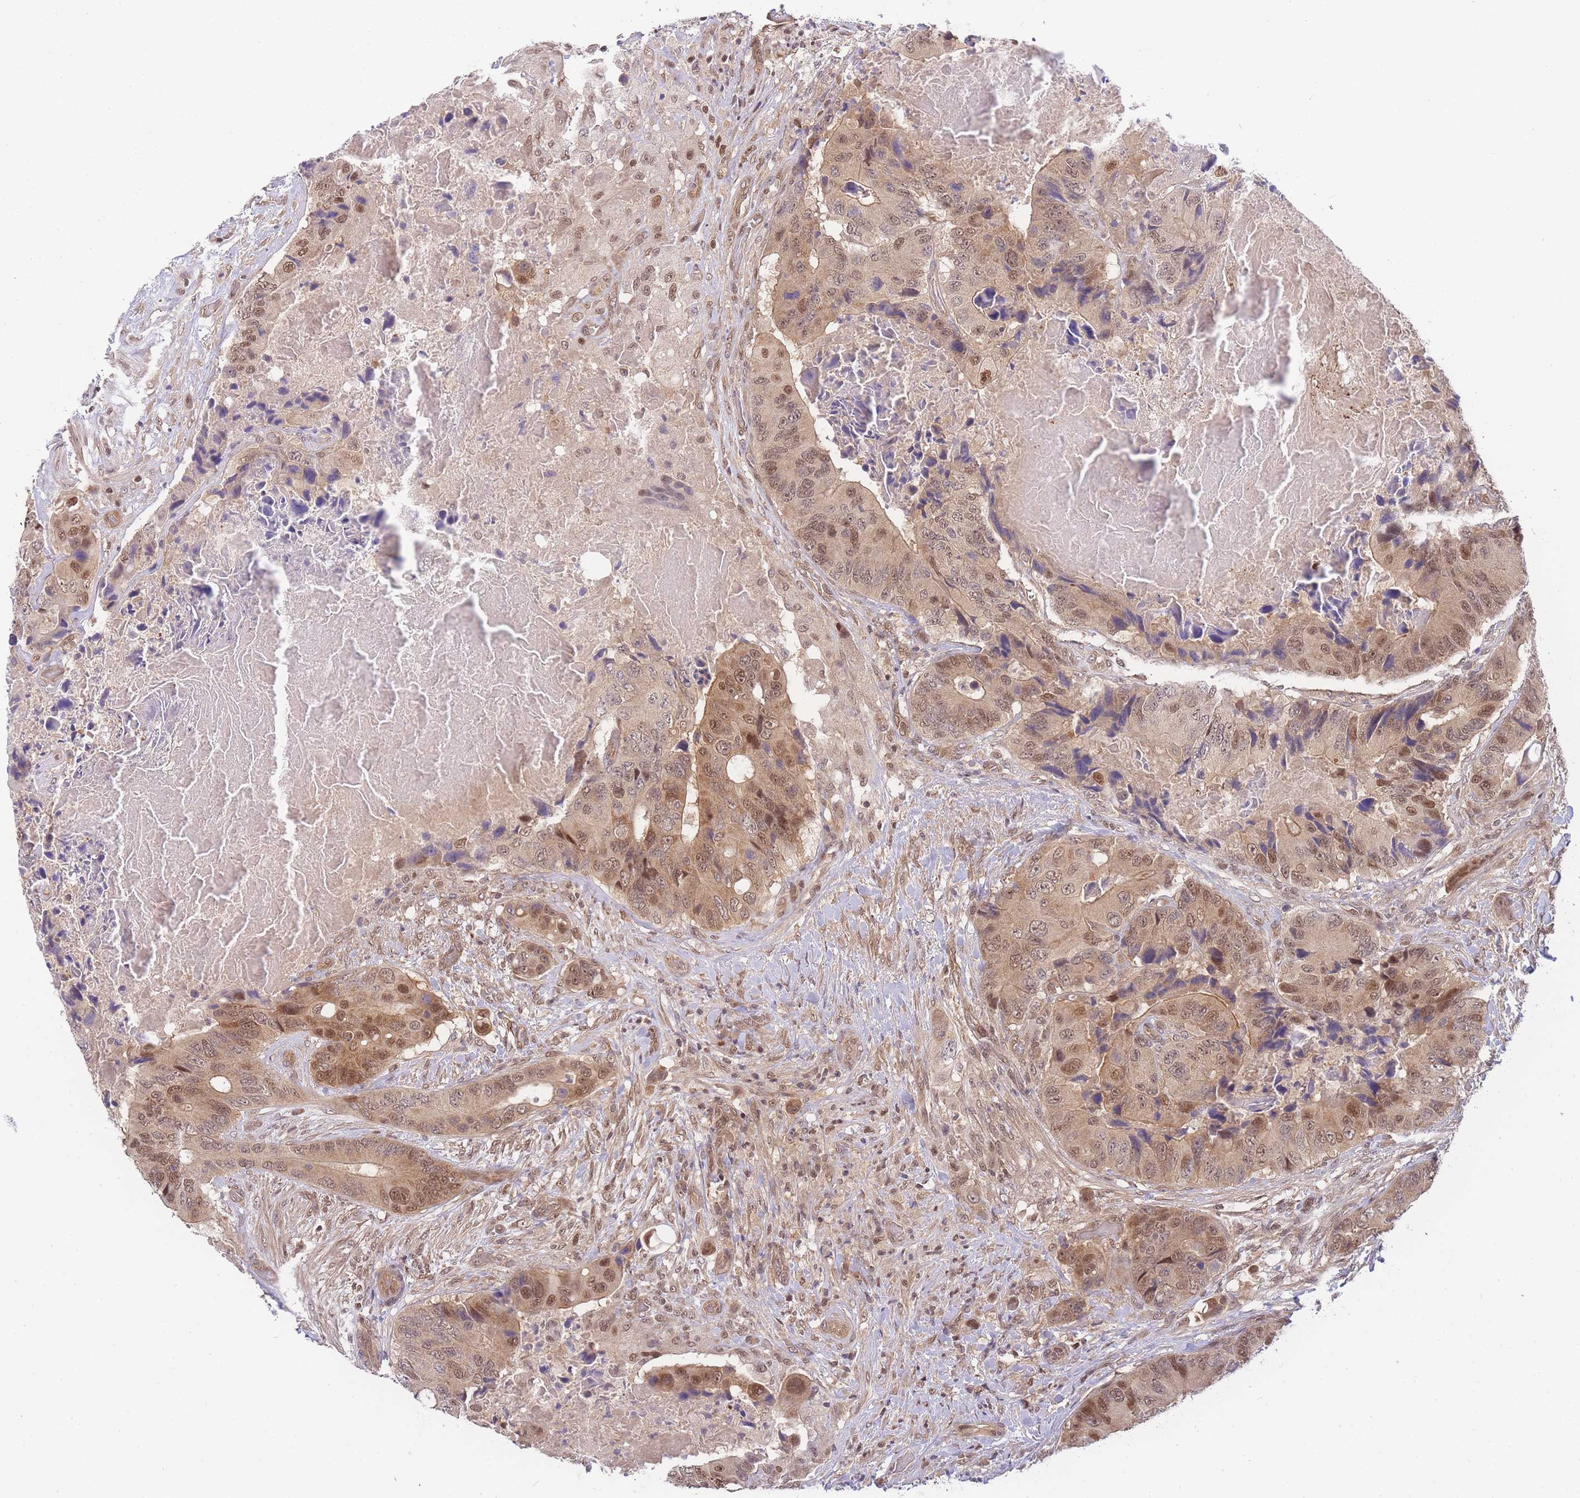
{"staining": {"intensity": "moderate", "quantity": ">75%", "location": "cytoplasmic/membranous,nuclear"}, "tissue": "colorectal cancer", "cell_type": "Tumor cells", "image_type": "cancer", "snomed": [{"axis": "morphology", "description": "Adenocarcinoma, NOS"}, {"axis": "topography", "description": "Colon"}], "caption": "Protein analysis of colorectal adenocarcinoma tissue displays moderate cytoplasmic/membranous and nuclear staining in approximately >75% of tumor cells. The staining was performed using DAB, with brown indicating positive protein expression. Nuclei are stained blue with hematoxylin.", "gene": "KIAA1191", "patient": {"sex": "male", "age": 84}}